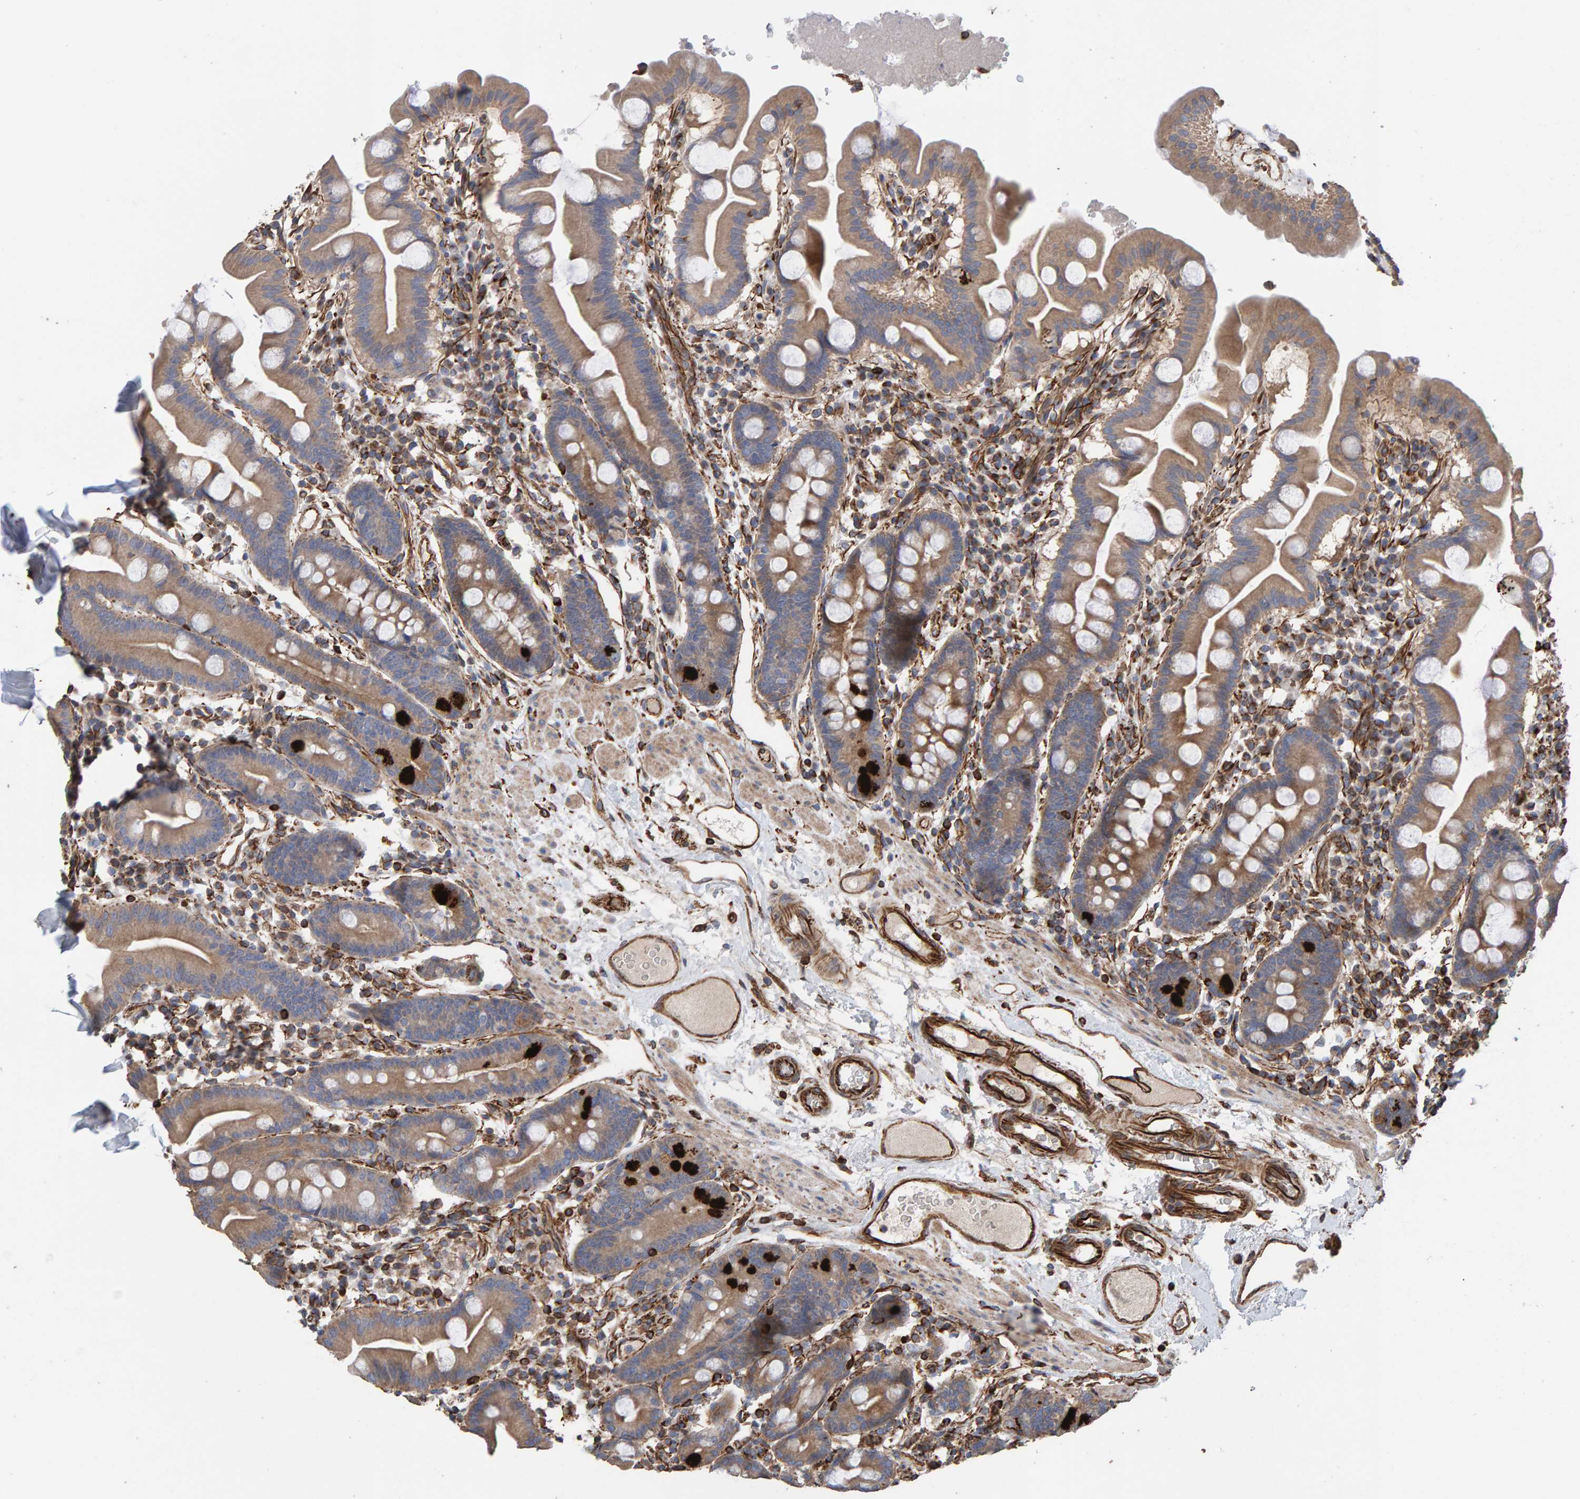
{"staining": {"intensity": "moderate", "quantity": ">75%", "location": "cytoplasmic/membranous"}, "tissue": "duodenum", "cell_type": "Glandular cells", "image_type": "normal", "snomed": [{"axis": "morphology", "description": "Normal tissue, NOS"}, {"axis": "topography", "description": "Duodenum"}], "caption": "This photomicrograph reveals normal duodenum stained with IHC to label a protein in brown. The cytoplasmic/membranous of glandular cells show moderate positivity for the protein. Nuclei are counter-stained blue.", "gene": "ZNF347", "patient": {"sex": "male", "age": 50}}